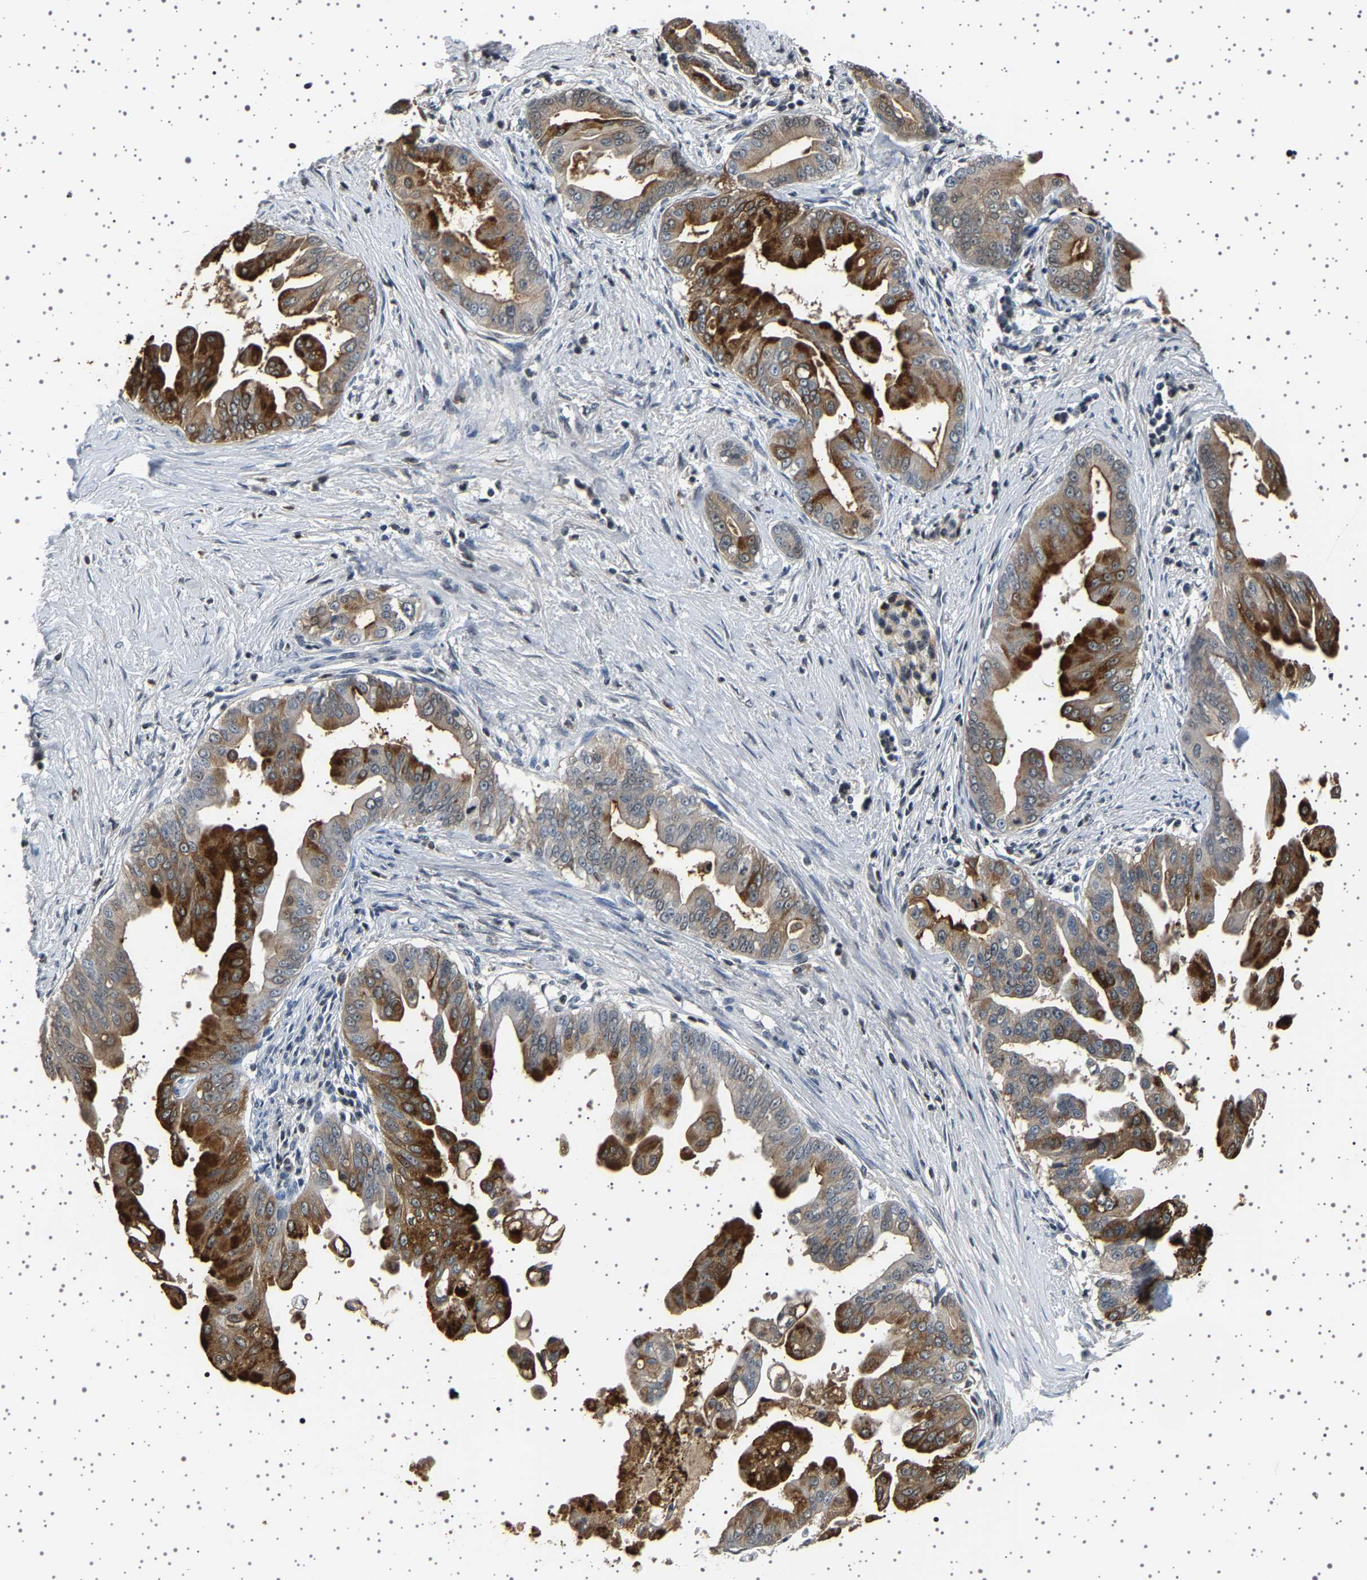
{"staining": {"intensity": "strong", "quantity": ">75%", "location": "cytoplasmic/membranous"}, "tissue": "pancreatic cancer", "cell_type": "Tumor cells", "image_type": "cancer", "snomed": [{"axis": "morphology", "description": "Adenocarcinoma, NOS"}, {"axis": "topography", "description": "Pancreas"}], "caption": "A micrograph showing strong cytoplasmic/membranous expression in approximately >75% of tumor cells in pancreatic cancer, as visualized by brown immunohistochemical staining.", "gene": "TFF3", "patient": {"sex": "female", "age": 75}}